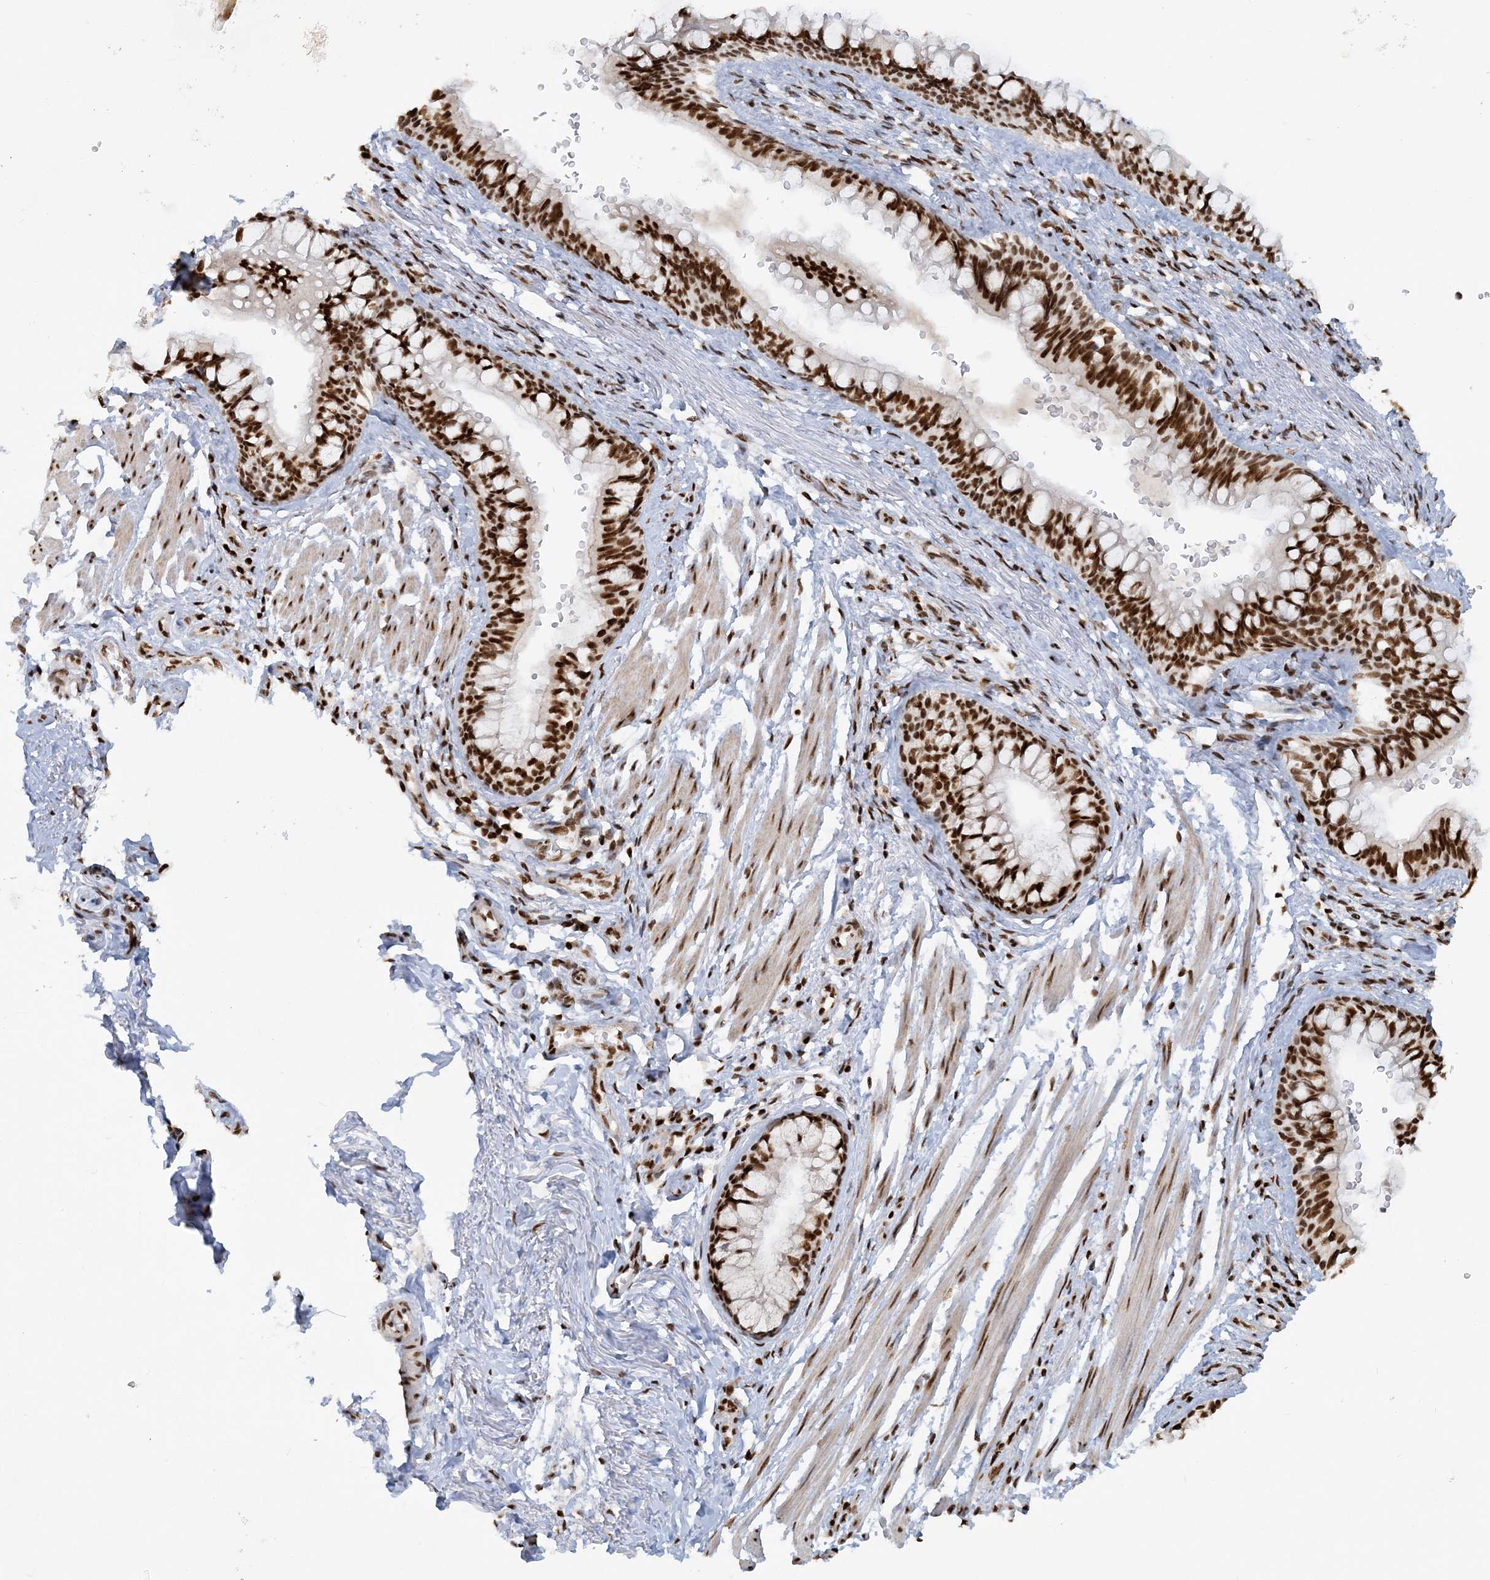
{"staining": {"intensity": "strong", "quantity": ">75%", "location": "nuclear"}, "tissue": "bronchus", "cell_type": "Respiratory epithelial cells", "image_type": "normal", "snomed": [{"axis": "morphology", "description": "Normal tissue, NOS"}, {"axis": "topography", "description": "Cartilage tissue"}, {"axis": "topography", "description": "Bronchus"}], "caption": "This image displays IHC staining of benign human bronchus, with high strong nuclear expression in about >75% of respiratory epithelial cells.", "gene": "DELE1", "patient": {"sex": "female", "age": 36}}